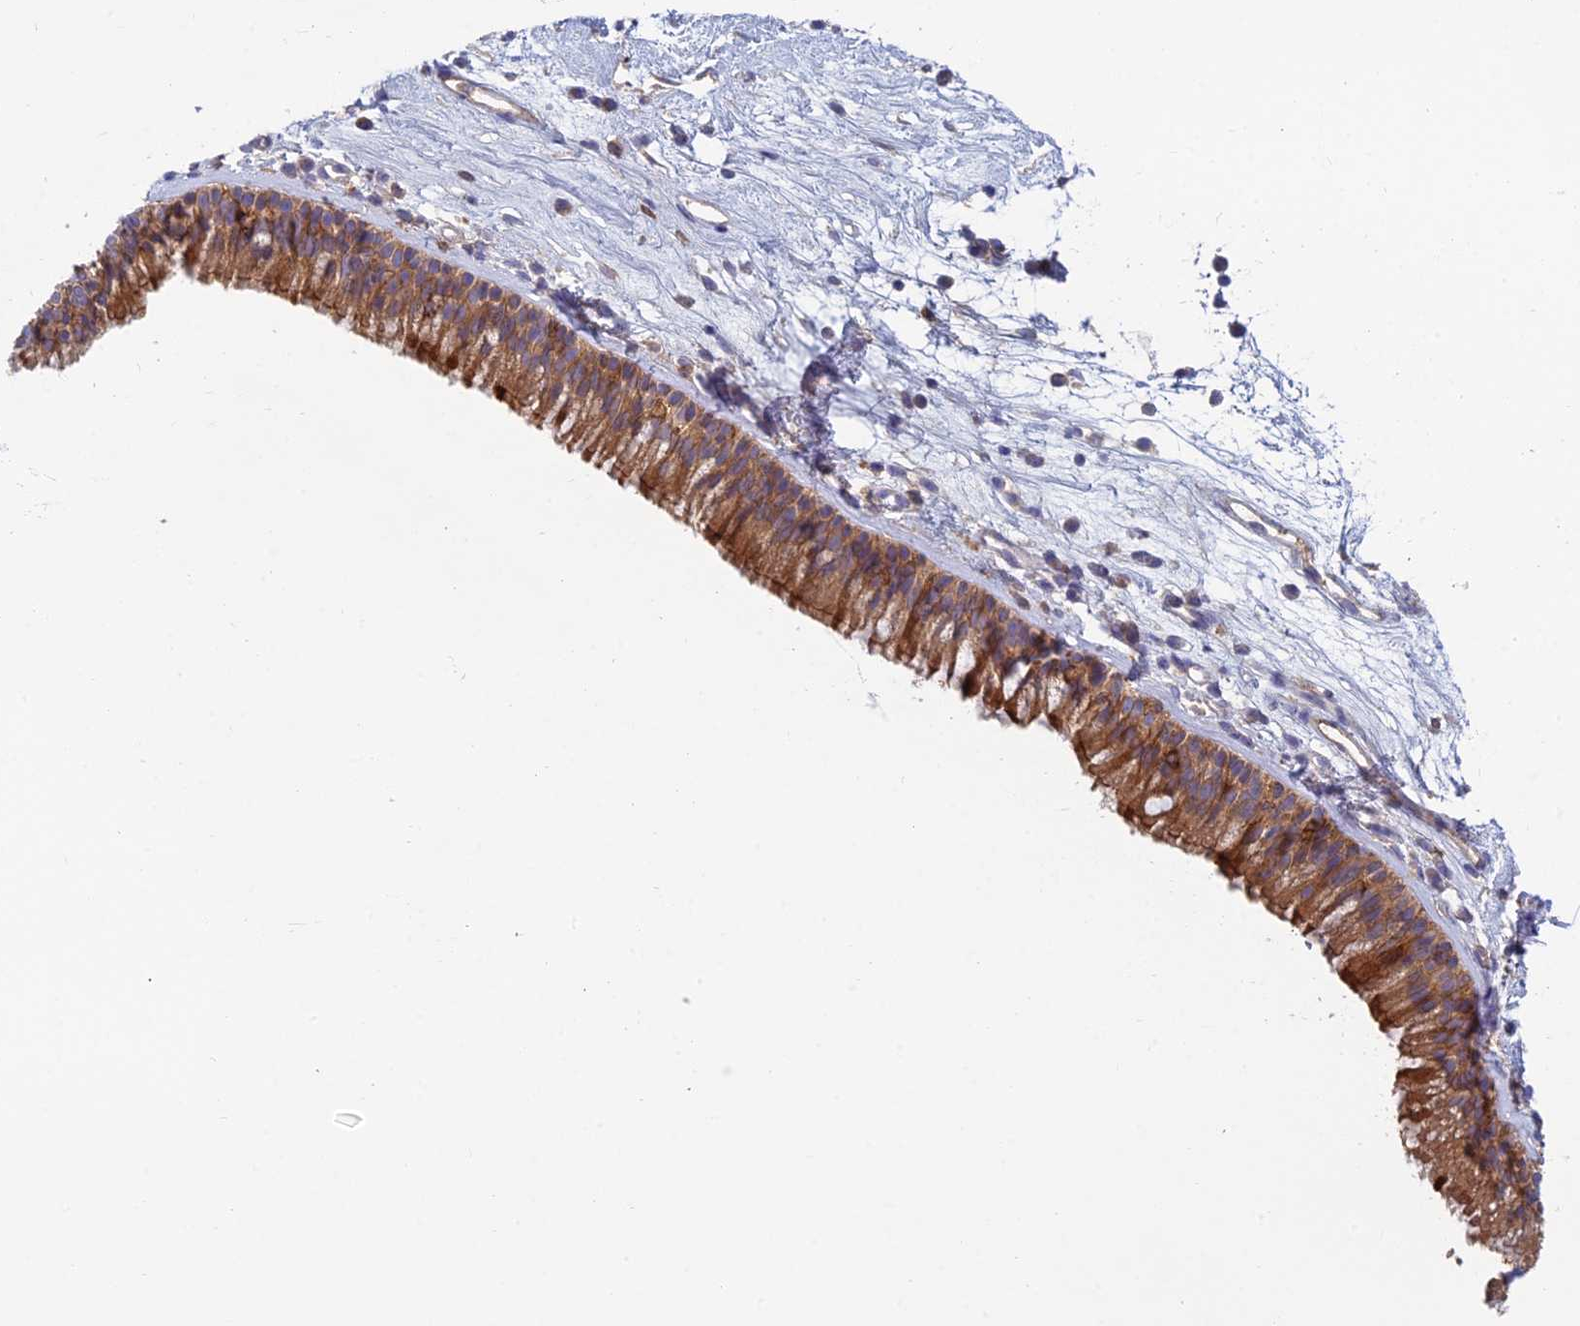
{"staining": {"intensity": "moderate", "quantity": ">75%", "location": "cytoplasmic/membranous"}, "tissue": "nasopharynx", "cell_type": "Respiratory epithelial cells", "image_type": "normal", "snomed": [{"axis": "morphology", "description": "Normal tissue, NOS"}, {"axis": "morphology", "description": "Inflammation, NOS"}, {"axis": "morphology", "description": "Malignant melanoma, Metastatic site"}, {"axis": "topography", "description": "Nasopharynx"}], "caption": "Immunohistochemical staining of benign human nasopharynx reveals moderate cytoplasmic/membranous protein staining in approximately >75% of respiratory epithelial cells. Using DAB (3,3'-diaminobenzidine) (brown) and hematoxylin (blue) stains, captured at high magnification using brightfield microscopy.", "gene": "IFTAP", "patient": {"sex": "male", "age": 70}}